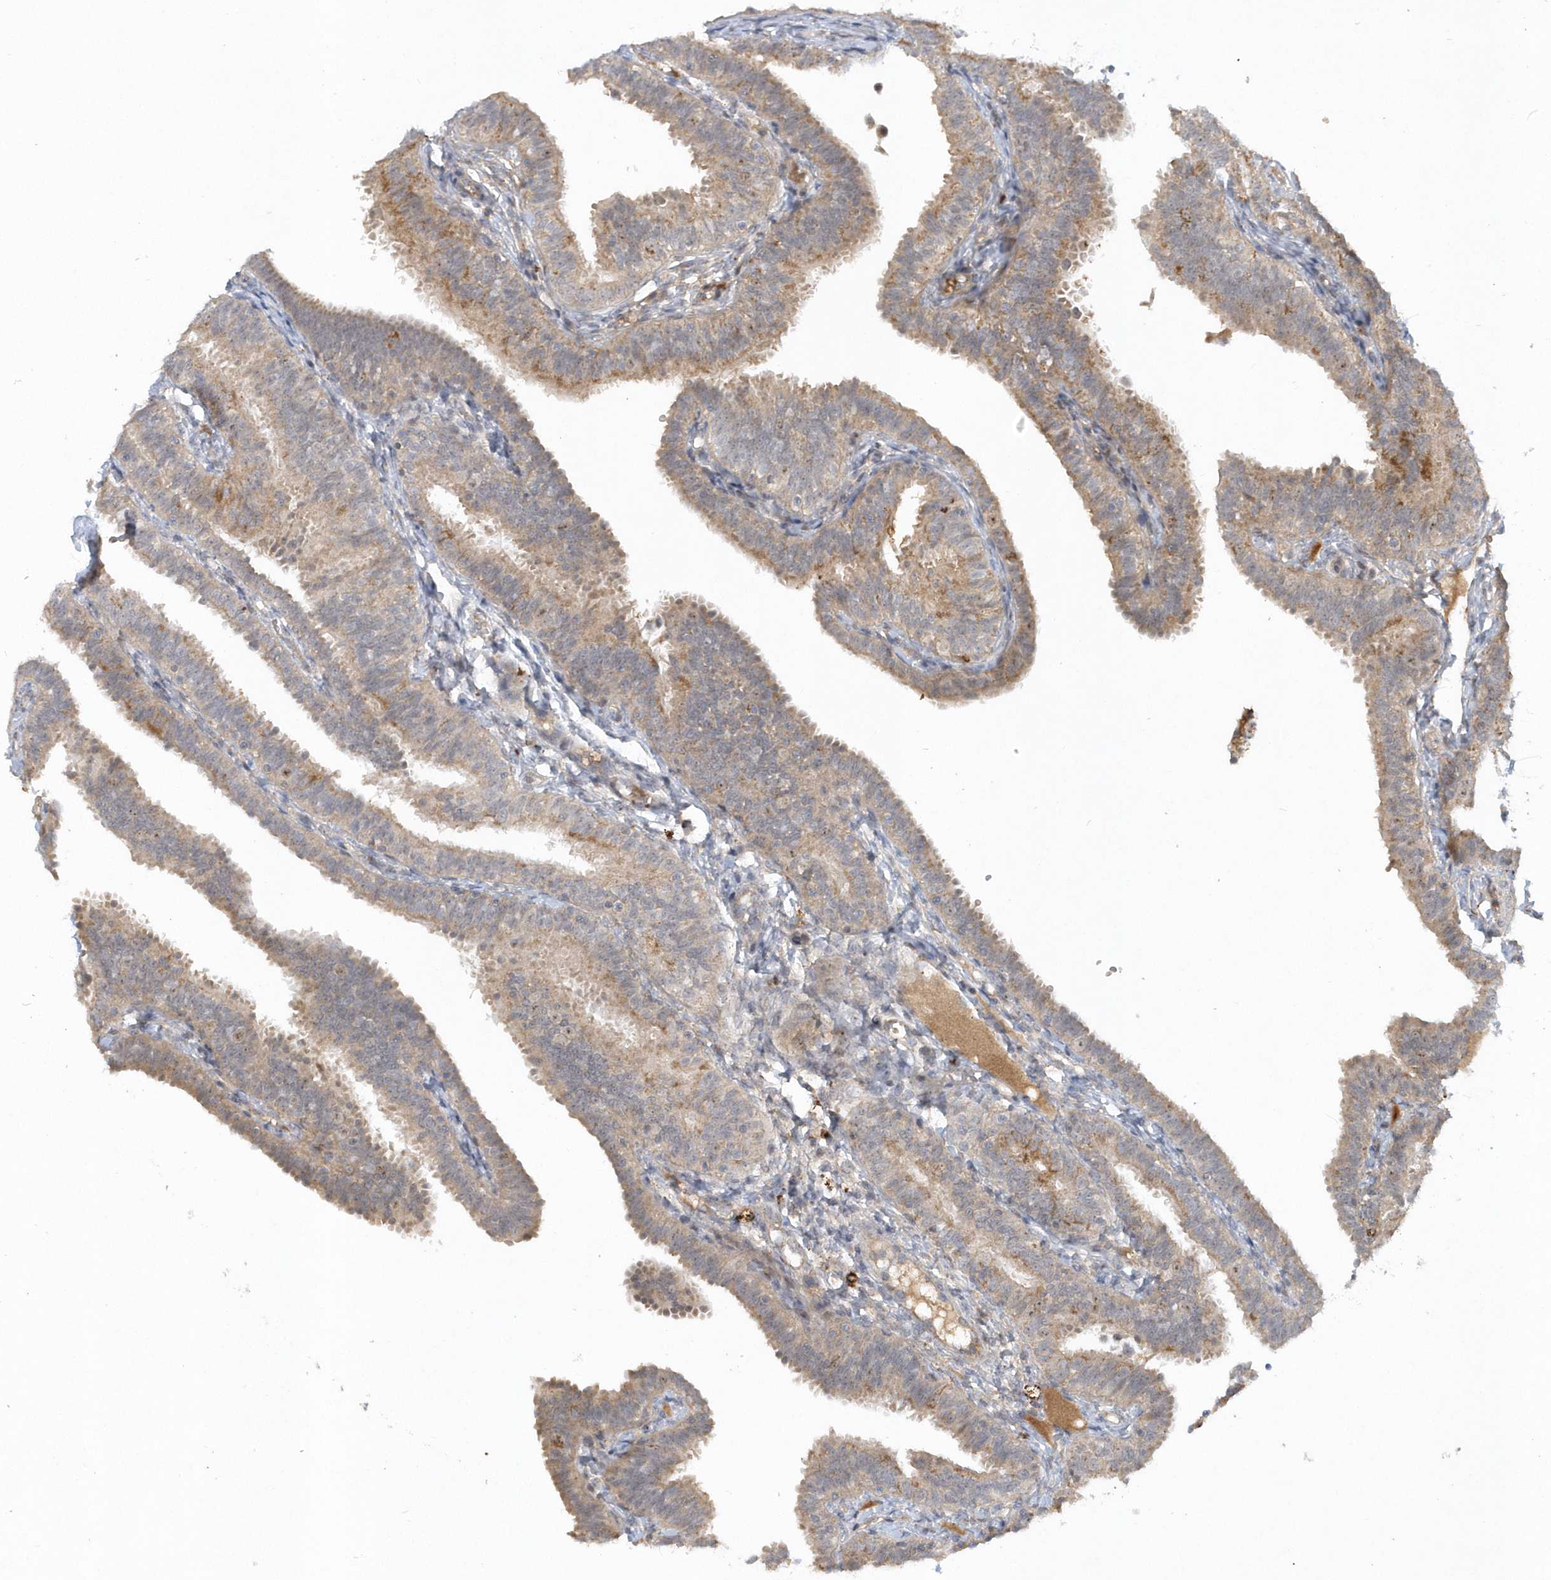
{"staining": {"intensity": "weak", "quantity": "25%-75%", "location": "cytoplasmic/membranous,nuclear"}, "tissue": "fallopian tube", "cell_type": "Glandular cells", "image_type": "normal", "snomed": [{"axis": "morphology", "description": "Normal tissue, NOS"}, {"axis": "topography", "description": "Fallopian tube"}], "caption": "This histopathology image demonstrates IHC staining of unremarkable human fallopian tube, with low weak cytoplasmic/membranous,nuclear expression in approximately 25%-75% of glandular cells.", "gene": "THG1L", "patient": {"sex": "female", "age": 35}}